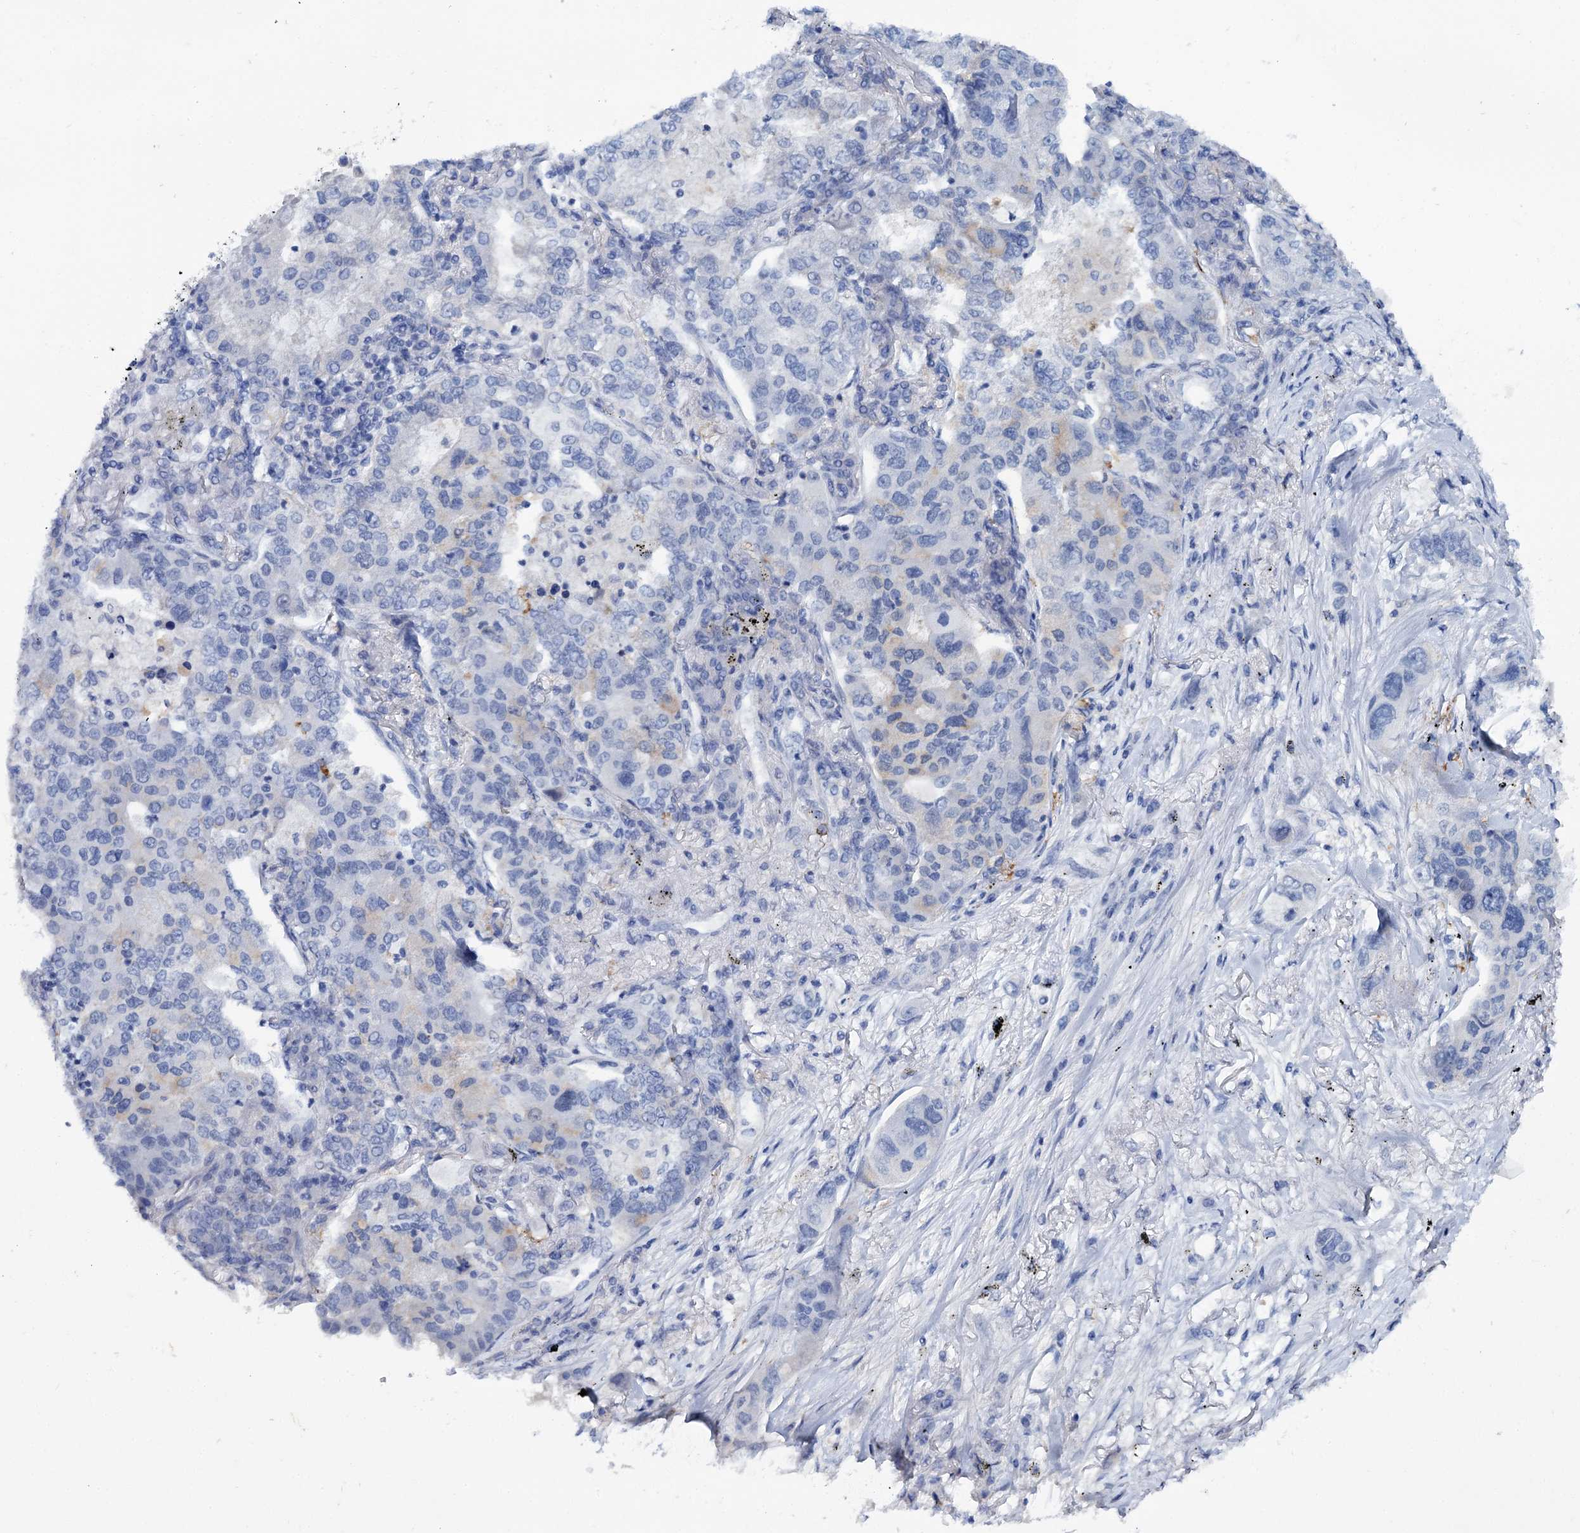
{"staining": {"intensity": "negative", "quantity": "none", "location": "none"}, "tissue": "lung cancer", "cell_type": "Tumor cells", "image_type": "cancer", "snomed": [{"axis": "morphology", "description": "Adenocarcinoma, NOS"}, {"axis": "topography", "description": "Lung"}], "caption": "The image reveals no significant staining in tumor cells of adenocarcinoma (lung).", "gene": "MID1IP1", "patient": {"sex": "male", "age": 49}}